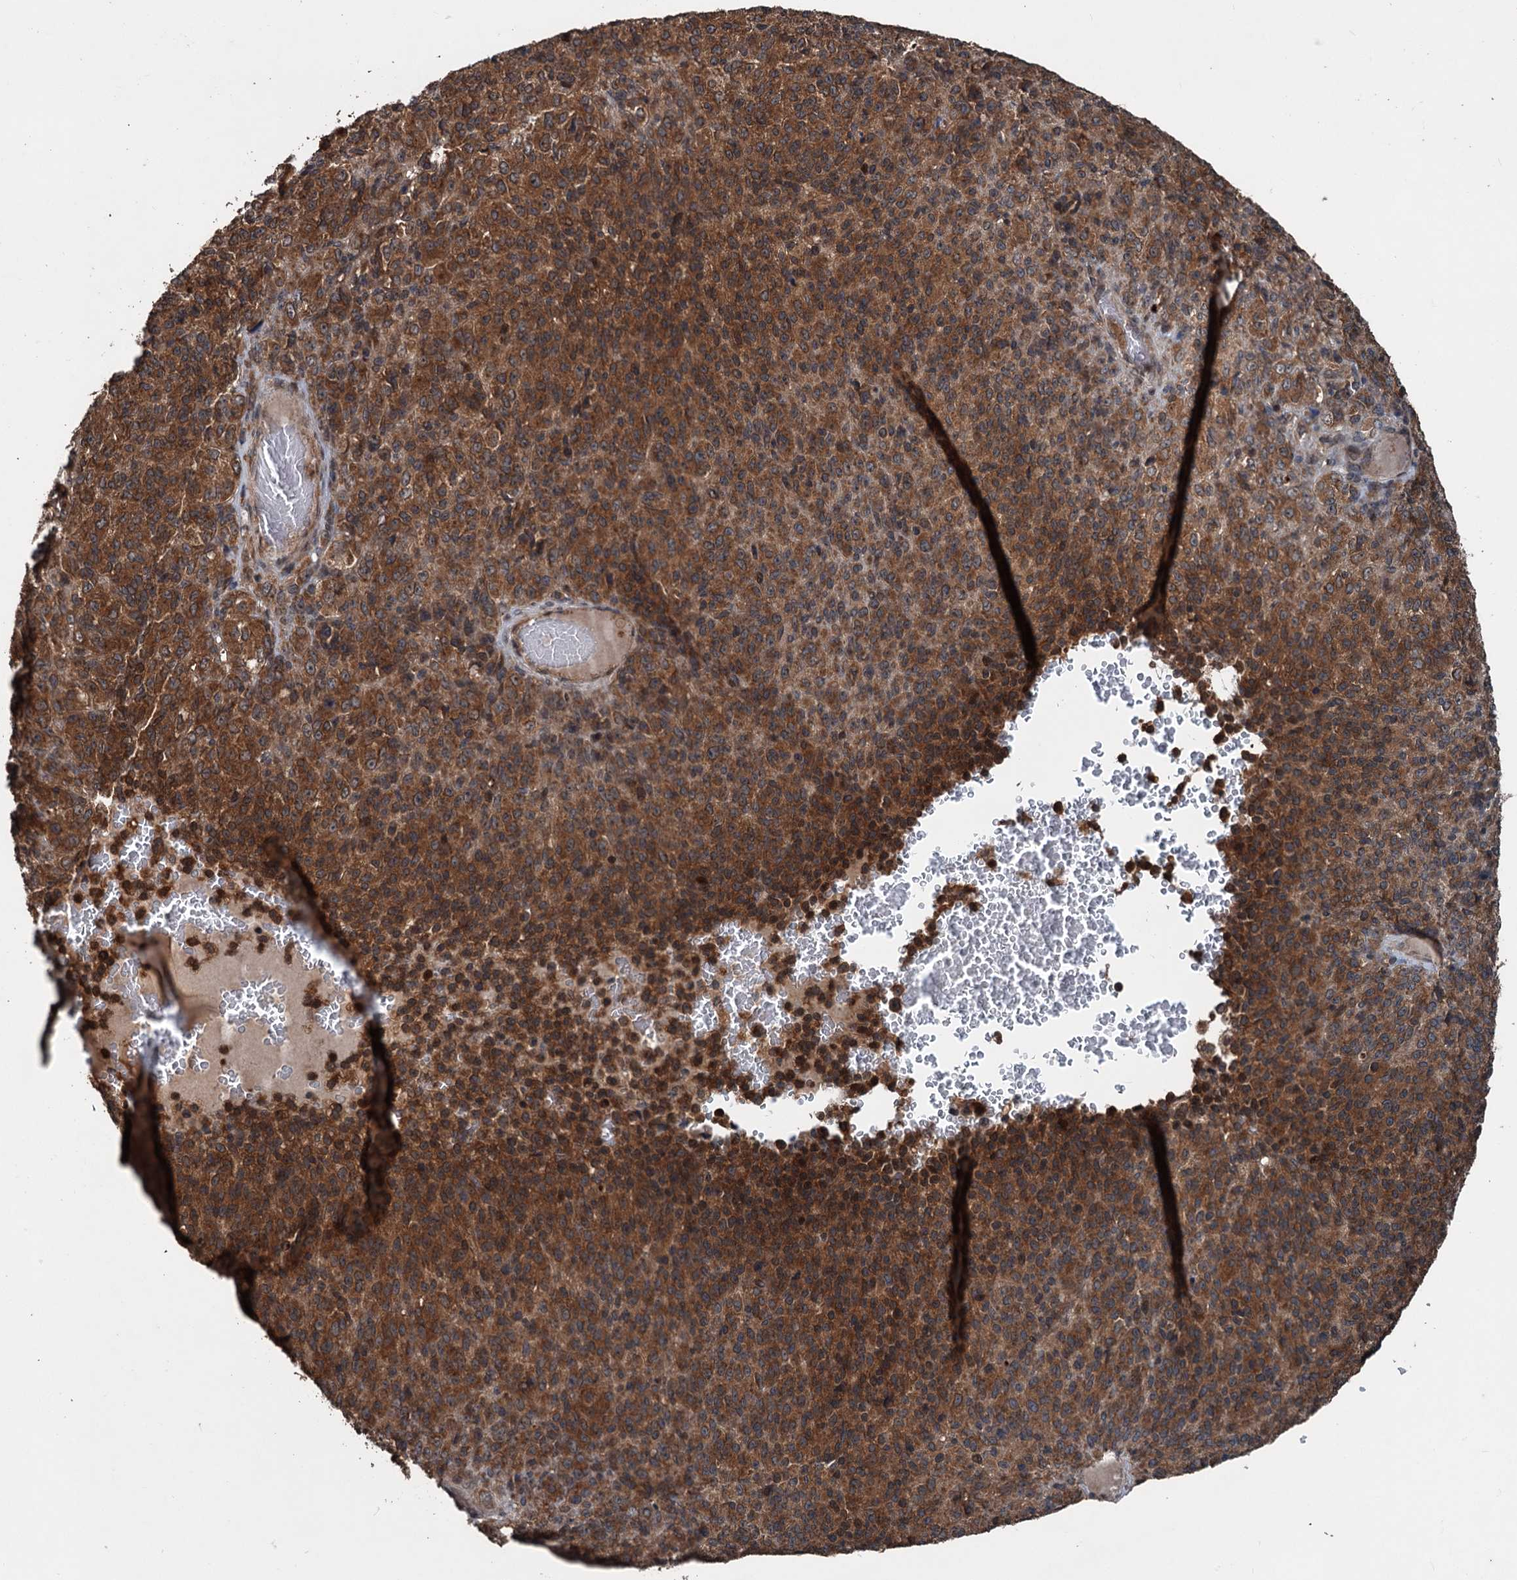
{"staining": {"intensity": "strong", "quantity": ">75%", "location": "cytoplasmic/membranous"}, "tissue": "melanoma", "cell_type": "Tumor cells", "image_type": "cancer", "snomed": [{"axis": "morphology", "description": "Malignant melanoma, Metastatic site"}, {"axis": "topography", "description": "Brain"}], "caption": "Melanoma was stained to show a protein in brown. There is high levels of strong cytoplasmic/membranous positivity in about >75% of tumor cells. Using DAB (brown) and hematoxylin (blue) stains, captured at high magnification using brightfield microscopy.", "gene": "N4BP2L2", "patient": {"sex": "female", "age": 56}}